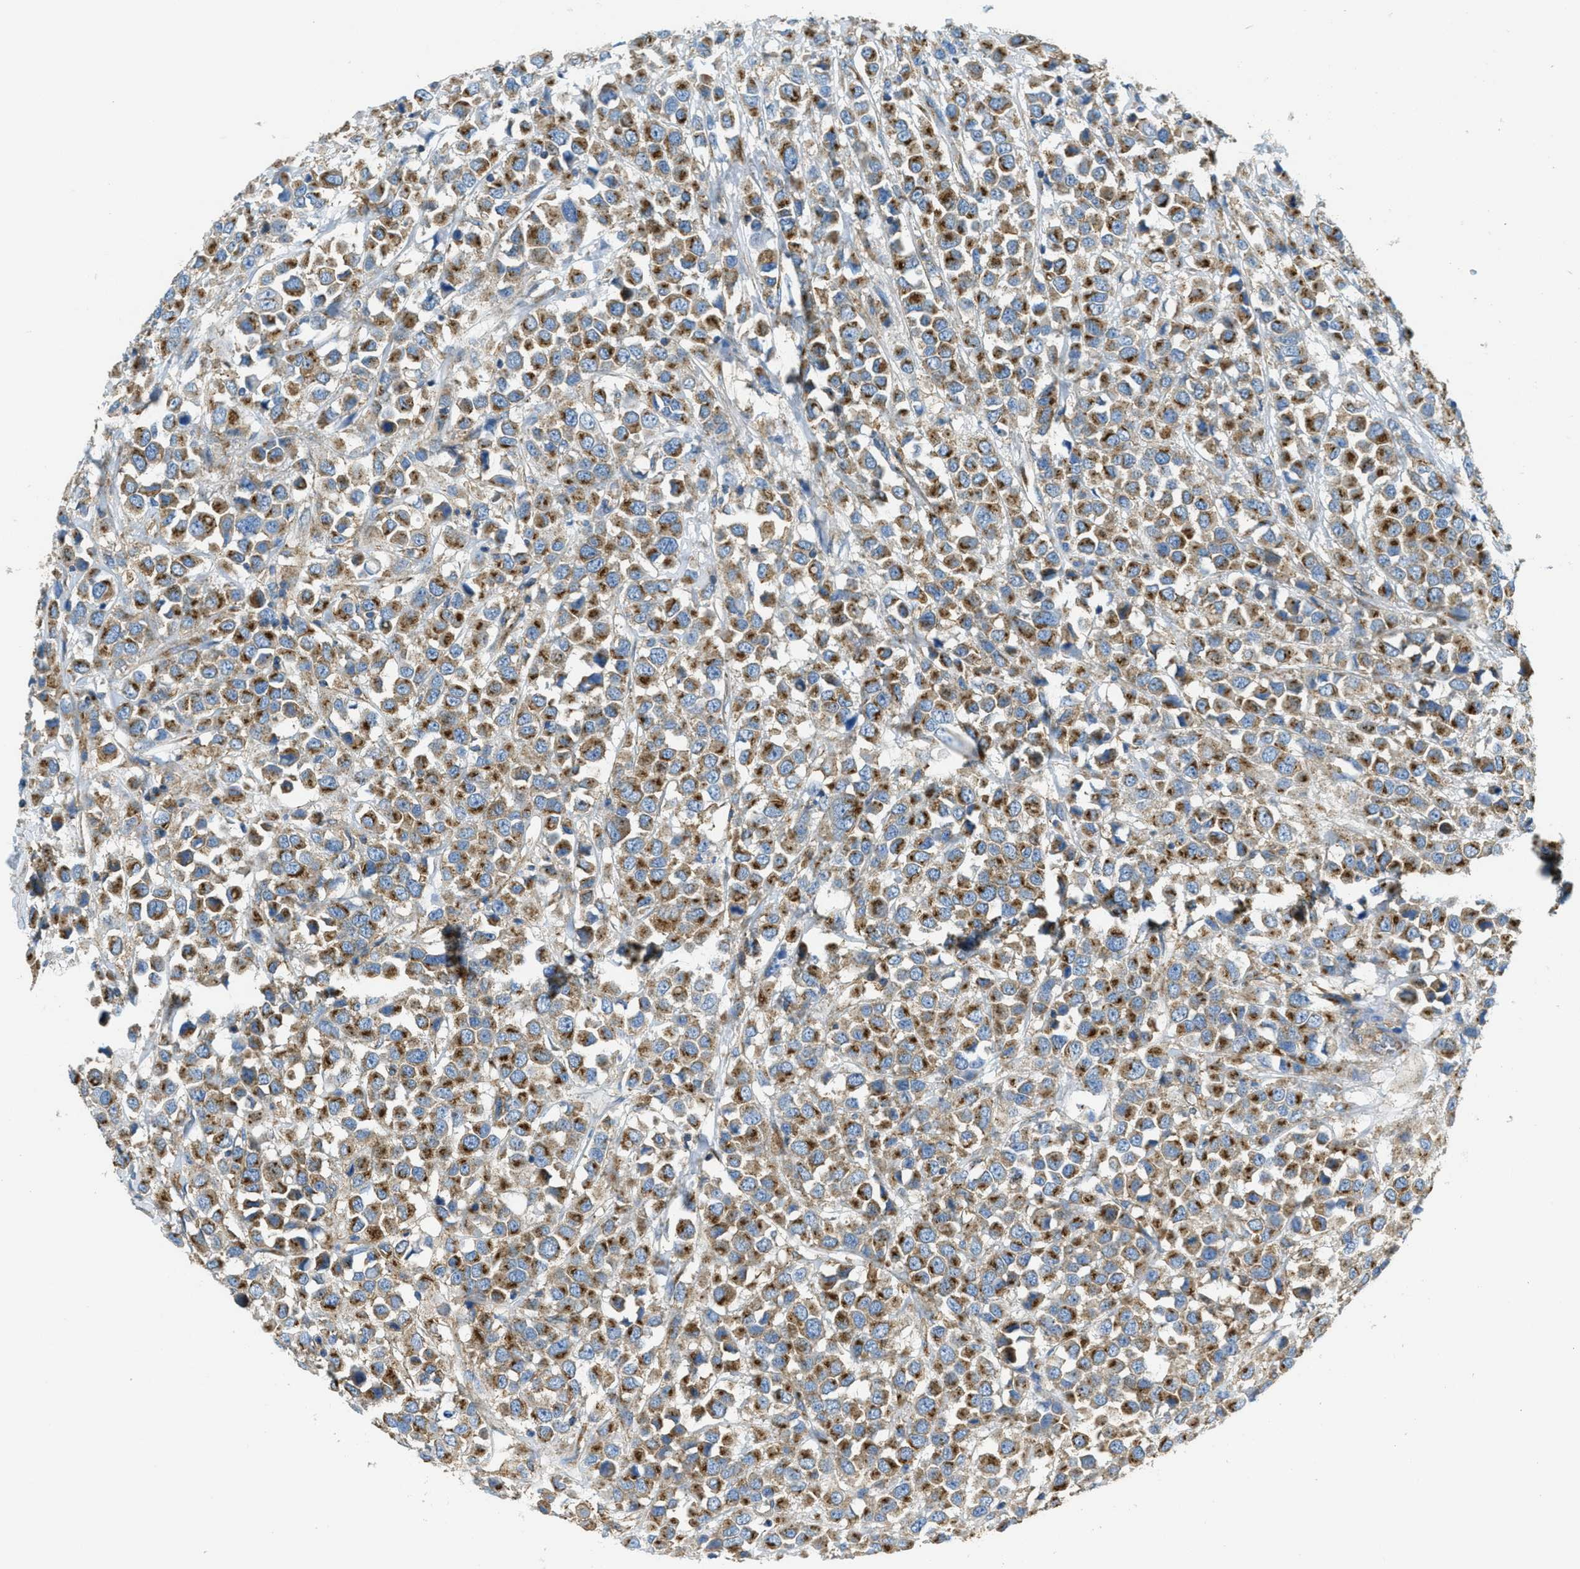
{"staining": {"intensity": "strong", "quantity": ">75%", "location": "cytoplasmic/membranous"}, "tissue": "breast cancer", "cell_type": "Tumor cells", "image_type": "cancer", "snomed": [{"axis": "morphology", "description": "Duct carcinoma"}, {"axis": "topography", "description": "Breast"}], "caption": "Approximately >75% of tumor cells in breast cancer demonstrate strong cytoplasmic/membranous protein staining as visualized by brown immunohistochemical staining.", "gene": "AP2B1", "patient": {"sex": "female", "age": 61}}